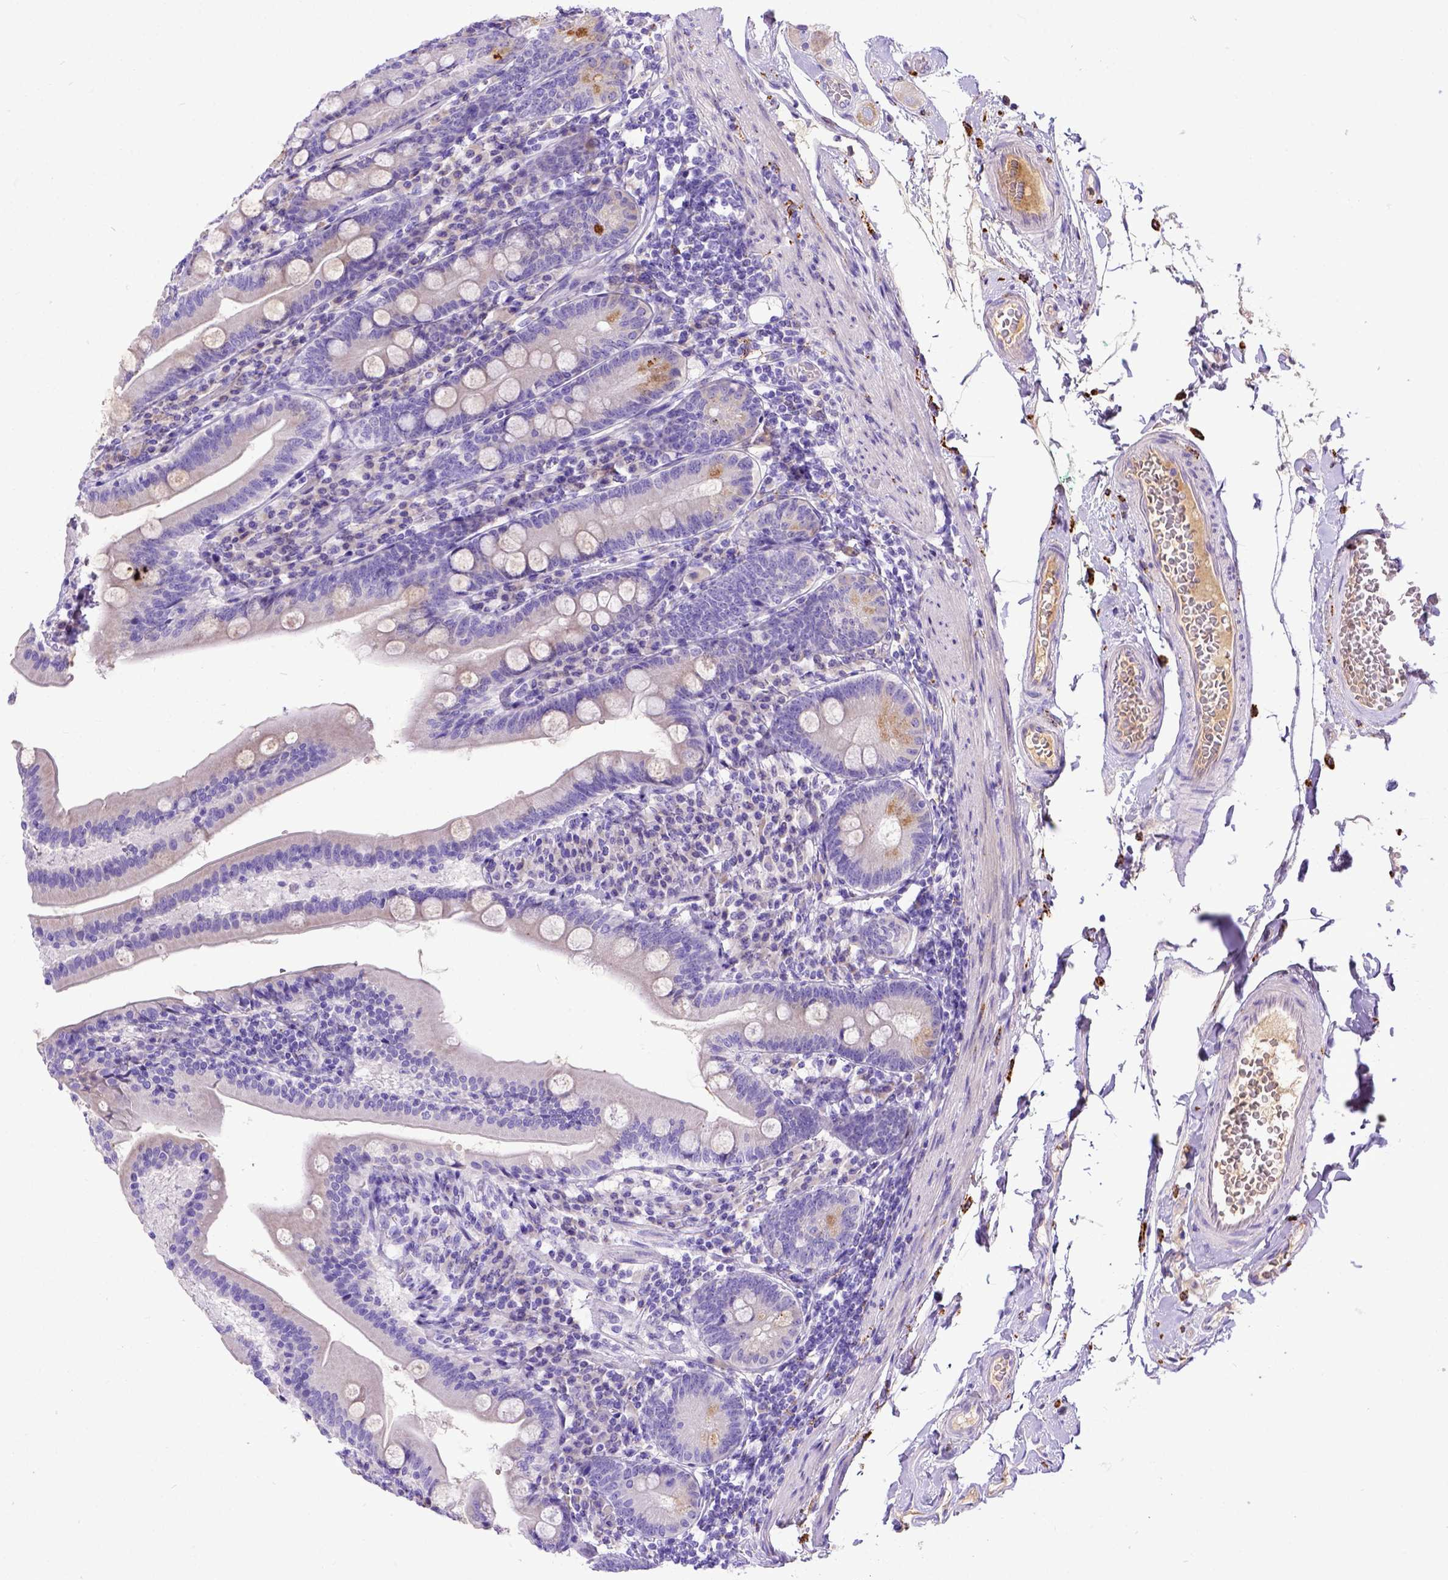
{"staining": {"intensity": "weak", "quantity": "<25%", "location": "cytoplasmic/membranous"}, "tissue": "duodenum", "cell_type": "Glandular cells", "image_type": "normal", "snomed": [{"axis": "morphology", "description": "Normal tissue, NOS"}, {"axis": "topography", "description": "Duodenum"}], "caption": "A high-resolution image shows immunohistochemistry (IHC) staining of benign duodenum, which shows no significant expression in glandular cells. (Stains: DAB IHC with hematoxylin counter stain, Microscopy: brightfield microscopy at high magnification).", "gene": "CFAP300", "patient": {"sex": "female", "age": 67}}